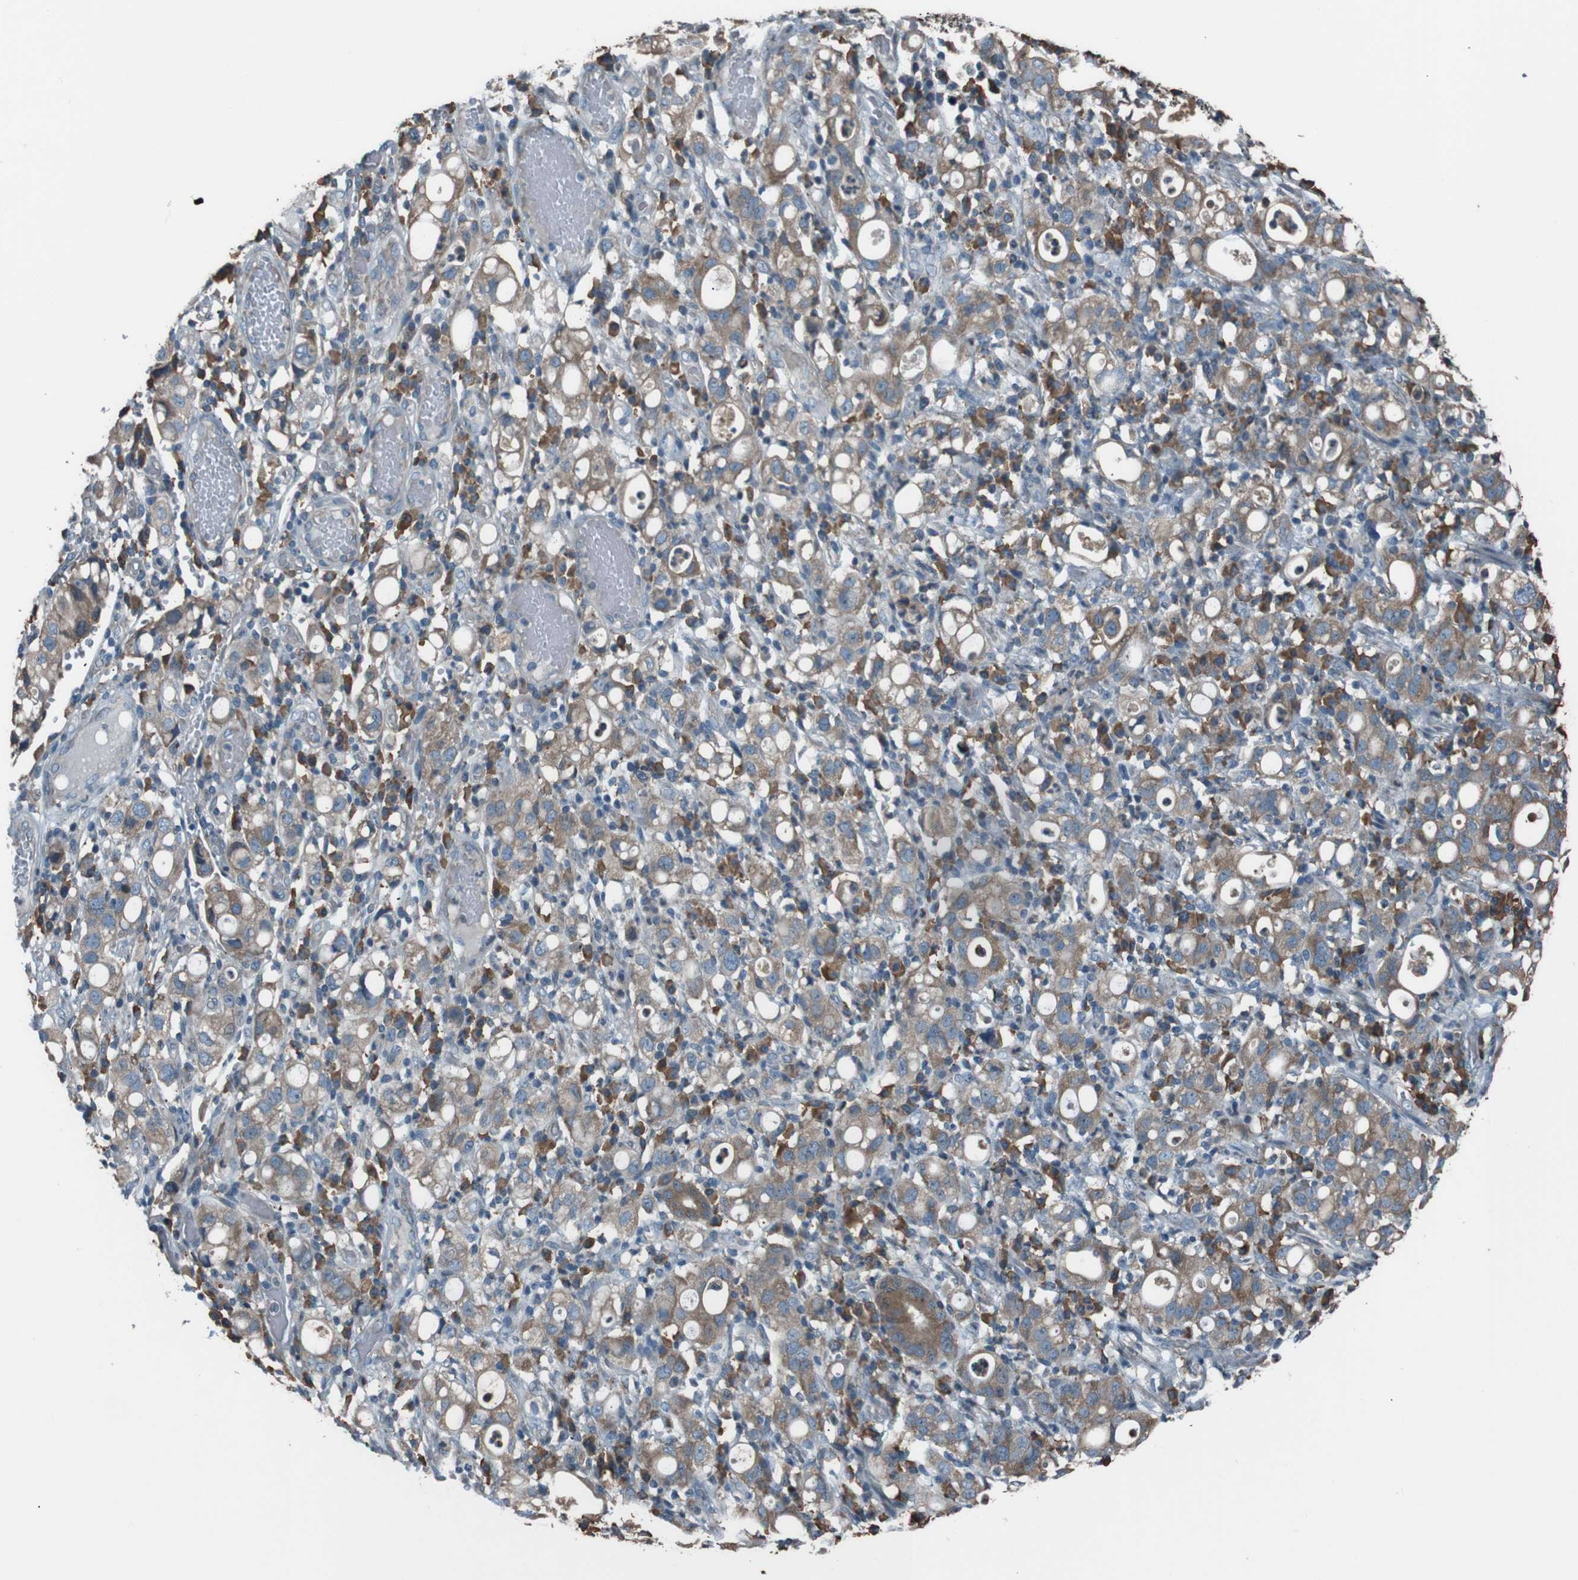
{"staining": {"intensity": "moderate", "quantity": ">75%", "location": "cytoplasmic/membranous"}, "tissue": "stomach cancer", "cell_type": "Tumor cells", "image_type": "cancer", "snomed": [{"axis": "morphology", "description": "Adenocarcinoma, NOS"}, {"axis": "topography", "description": "Stomach"}], "caption": "Human stomach adenocarcinoma stained with a protein marker shows moderate staining in tumor cells.", "gene": "SIGMAR1", "patient": {"sex": "female", "age": 75}}